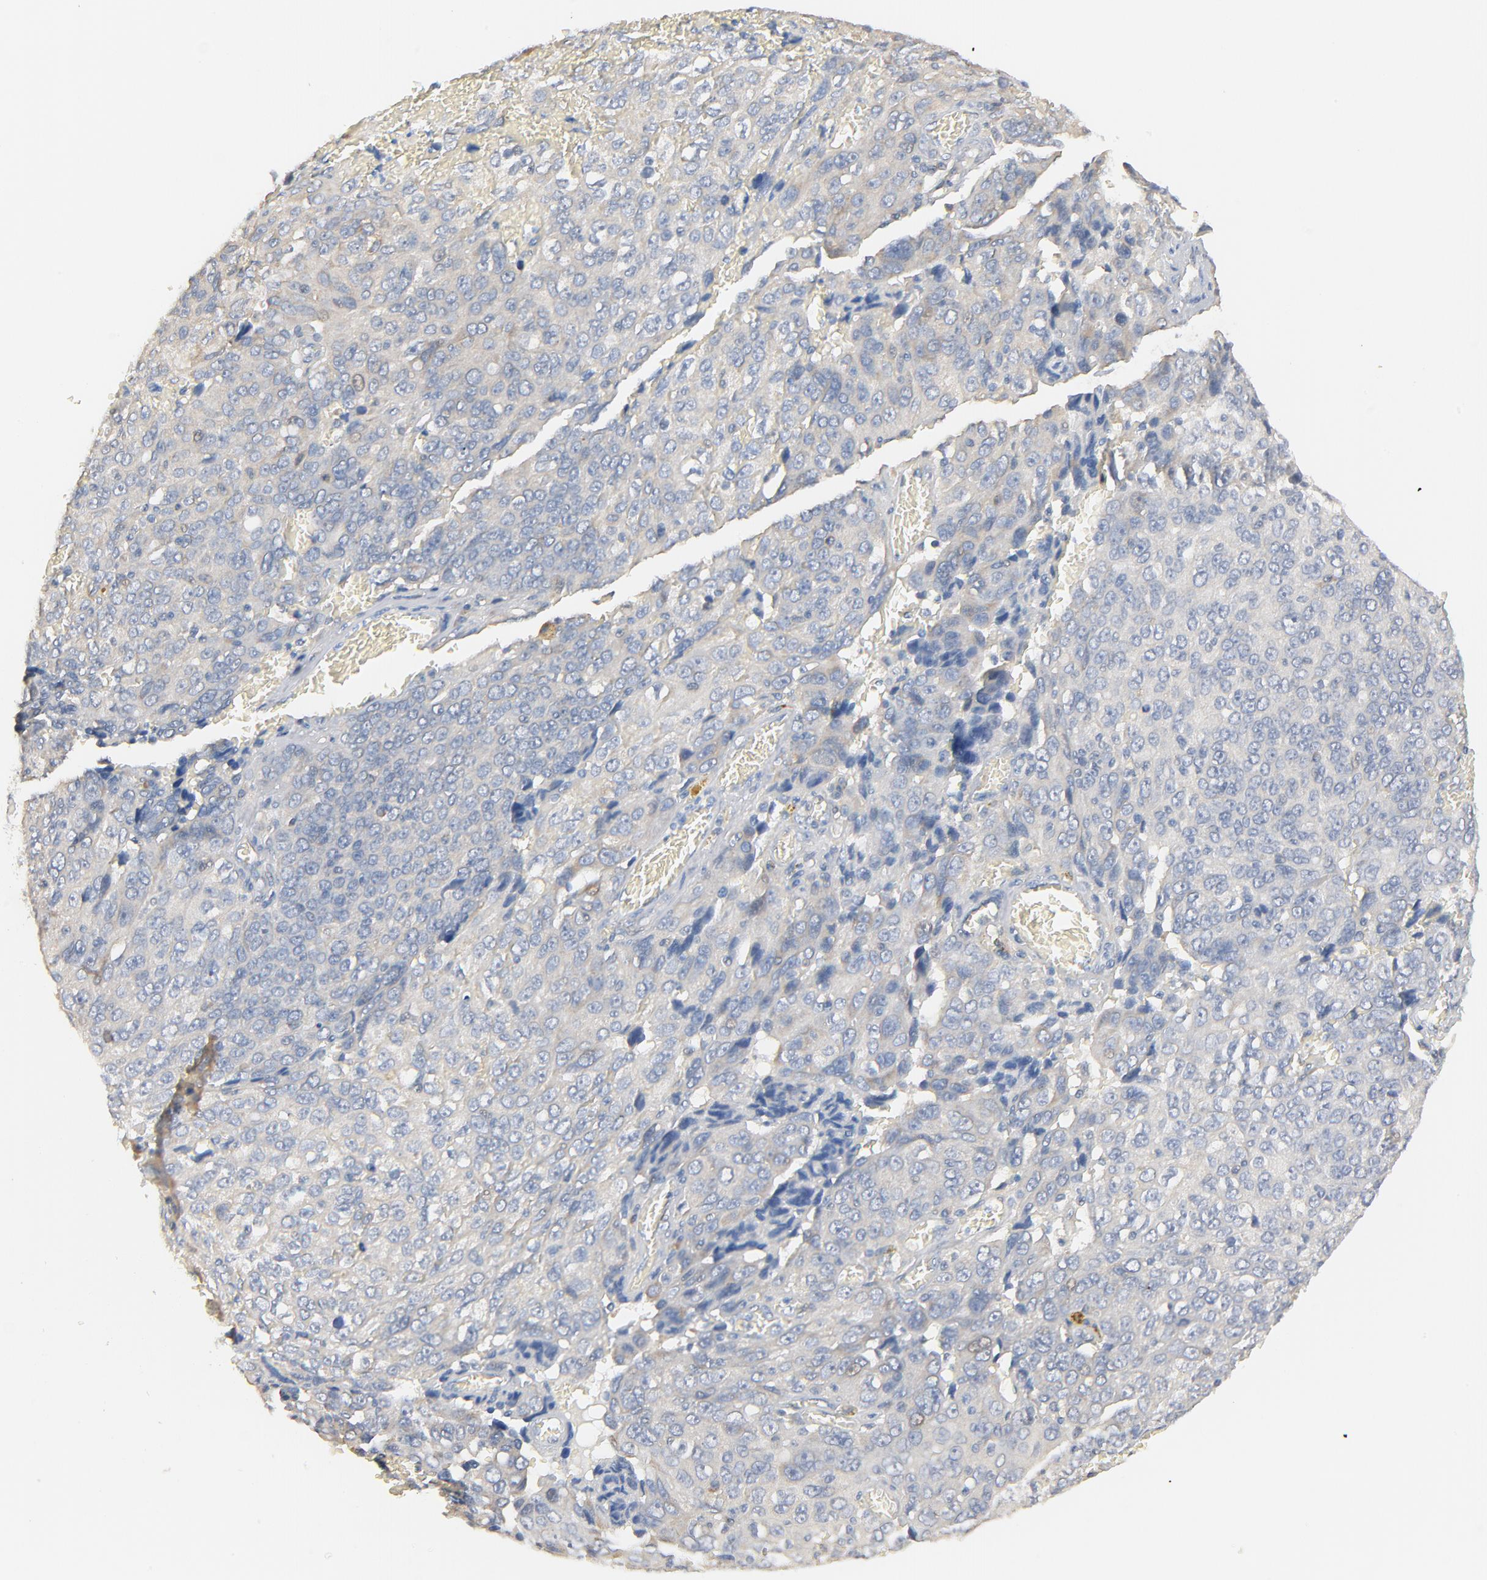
{"staining": {"intensity": "negative", "quantity": "none", "location": "none"}, "tissue": "ovarian cancer", "cell_type": "Tumor cells", "image_type": "cancer", "snomed": [{"axis": "morphology", "description": "Carcinoma, endometroid"}, {"axis": "topography", "description": "Ovary"}], "caption": "DAB (3,3'-diaminobenzidine) immunohistochemical staining of human ovarian cancer reveals no significant staining in tumor cells.", "gene": "ZDHHC8", "patient": {"sex": "female", "age": 75}}